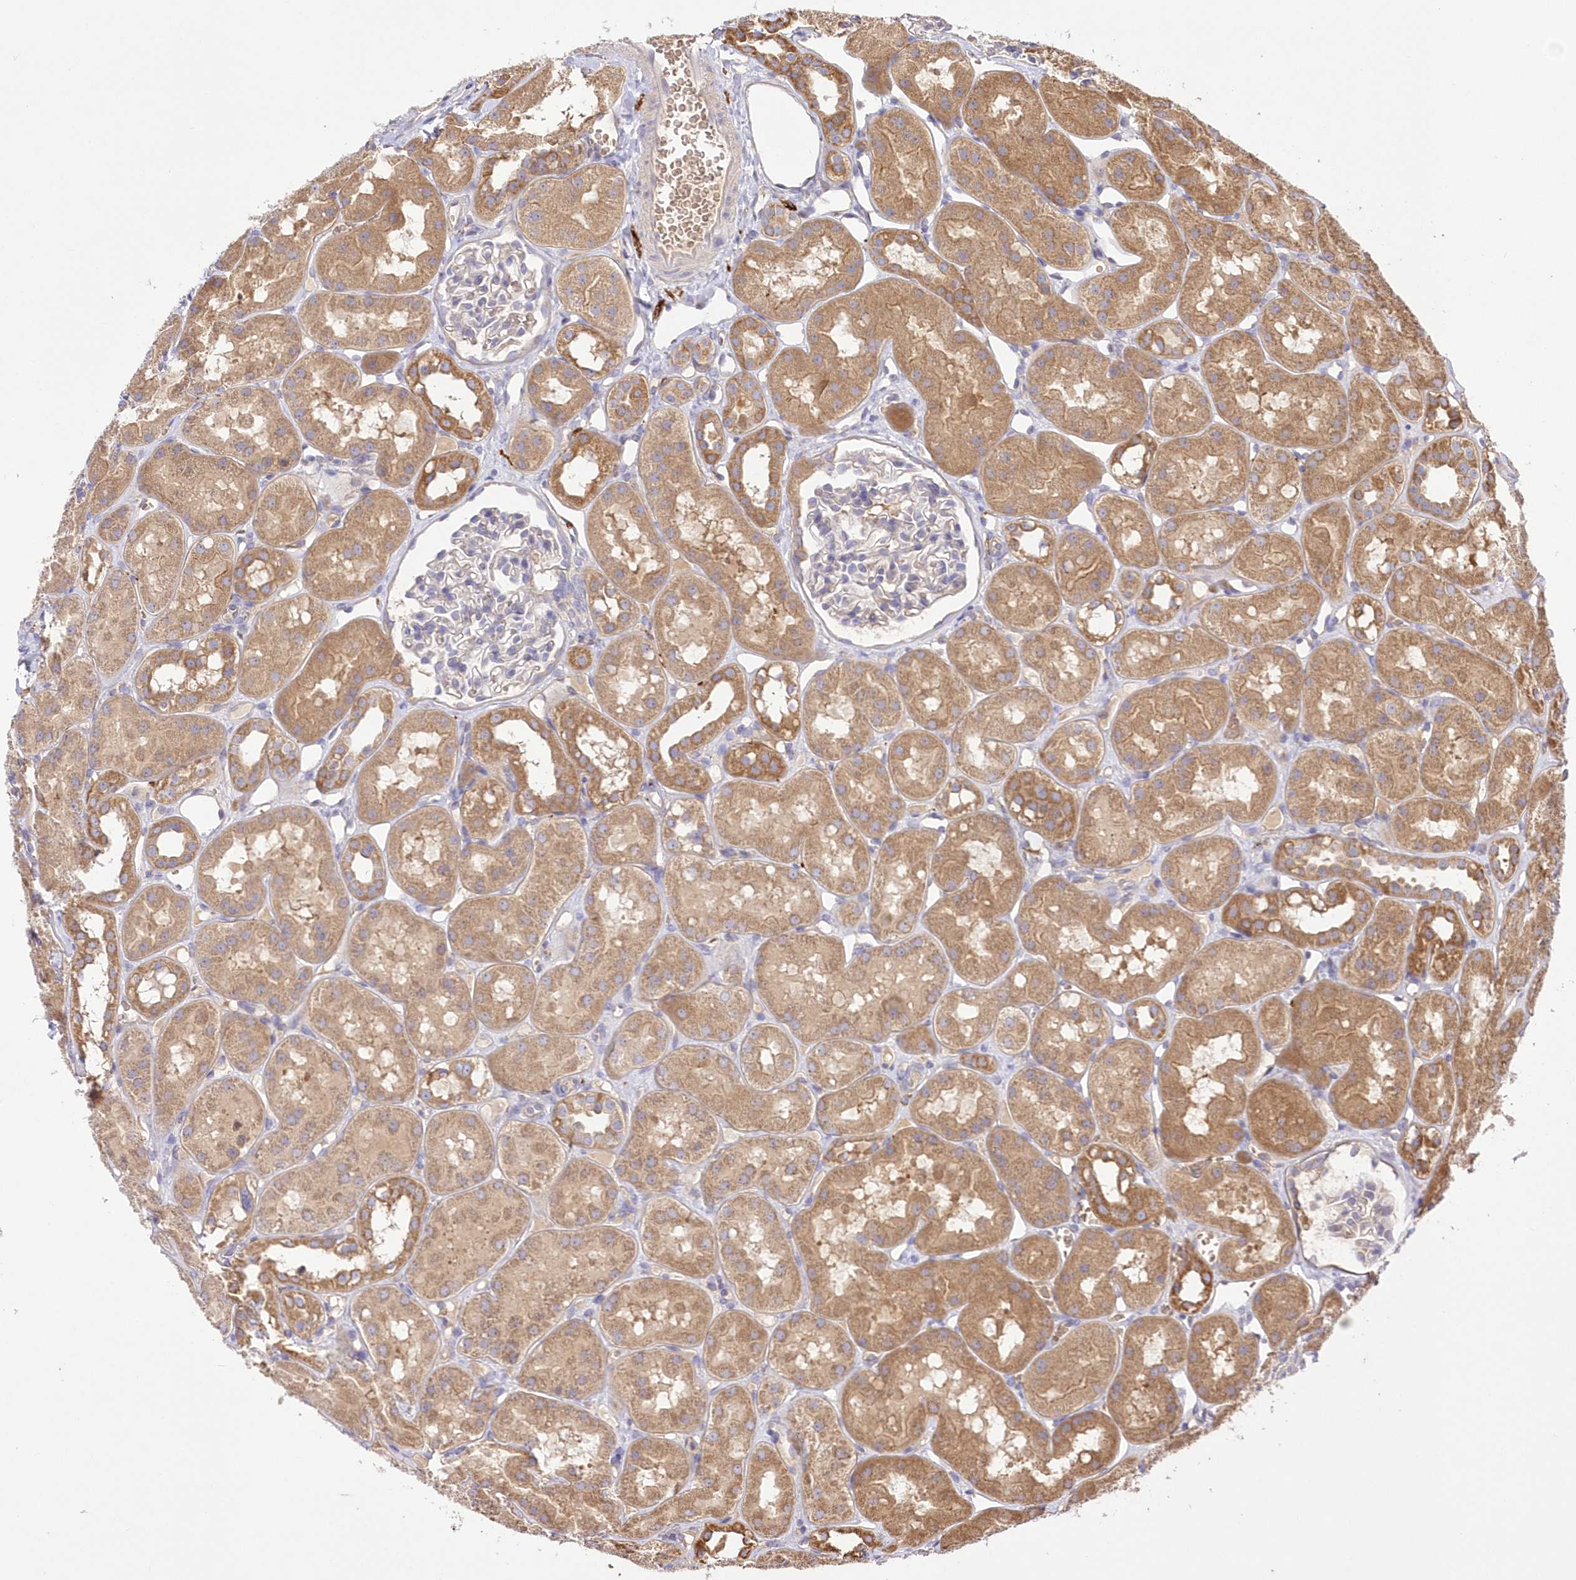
{"staining": {"intensity": "negative", "quantity": "none", "location": "none"}, "tissue": "kidney", "cell_type": "Cells in glomeruli", "image_type": "normal", "snomed": [{"axis": "morphology", "description": "Normal tissue, NOS"}, {"axis": "topography", "description": "Kidney"}], "caption": "This image is of normal kidney stained with immunohistochemistry to label a protein in brown with the nuclei are counter-stained blue. There is no expression in cells in glomeruli.", "gene": "FCHO2", "patient": {"sex": "male", "age": 16}}